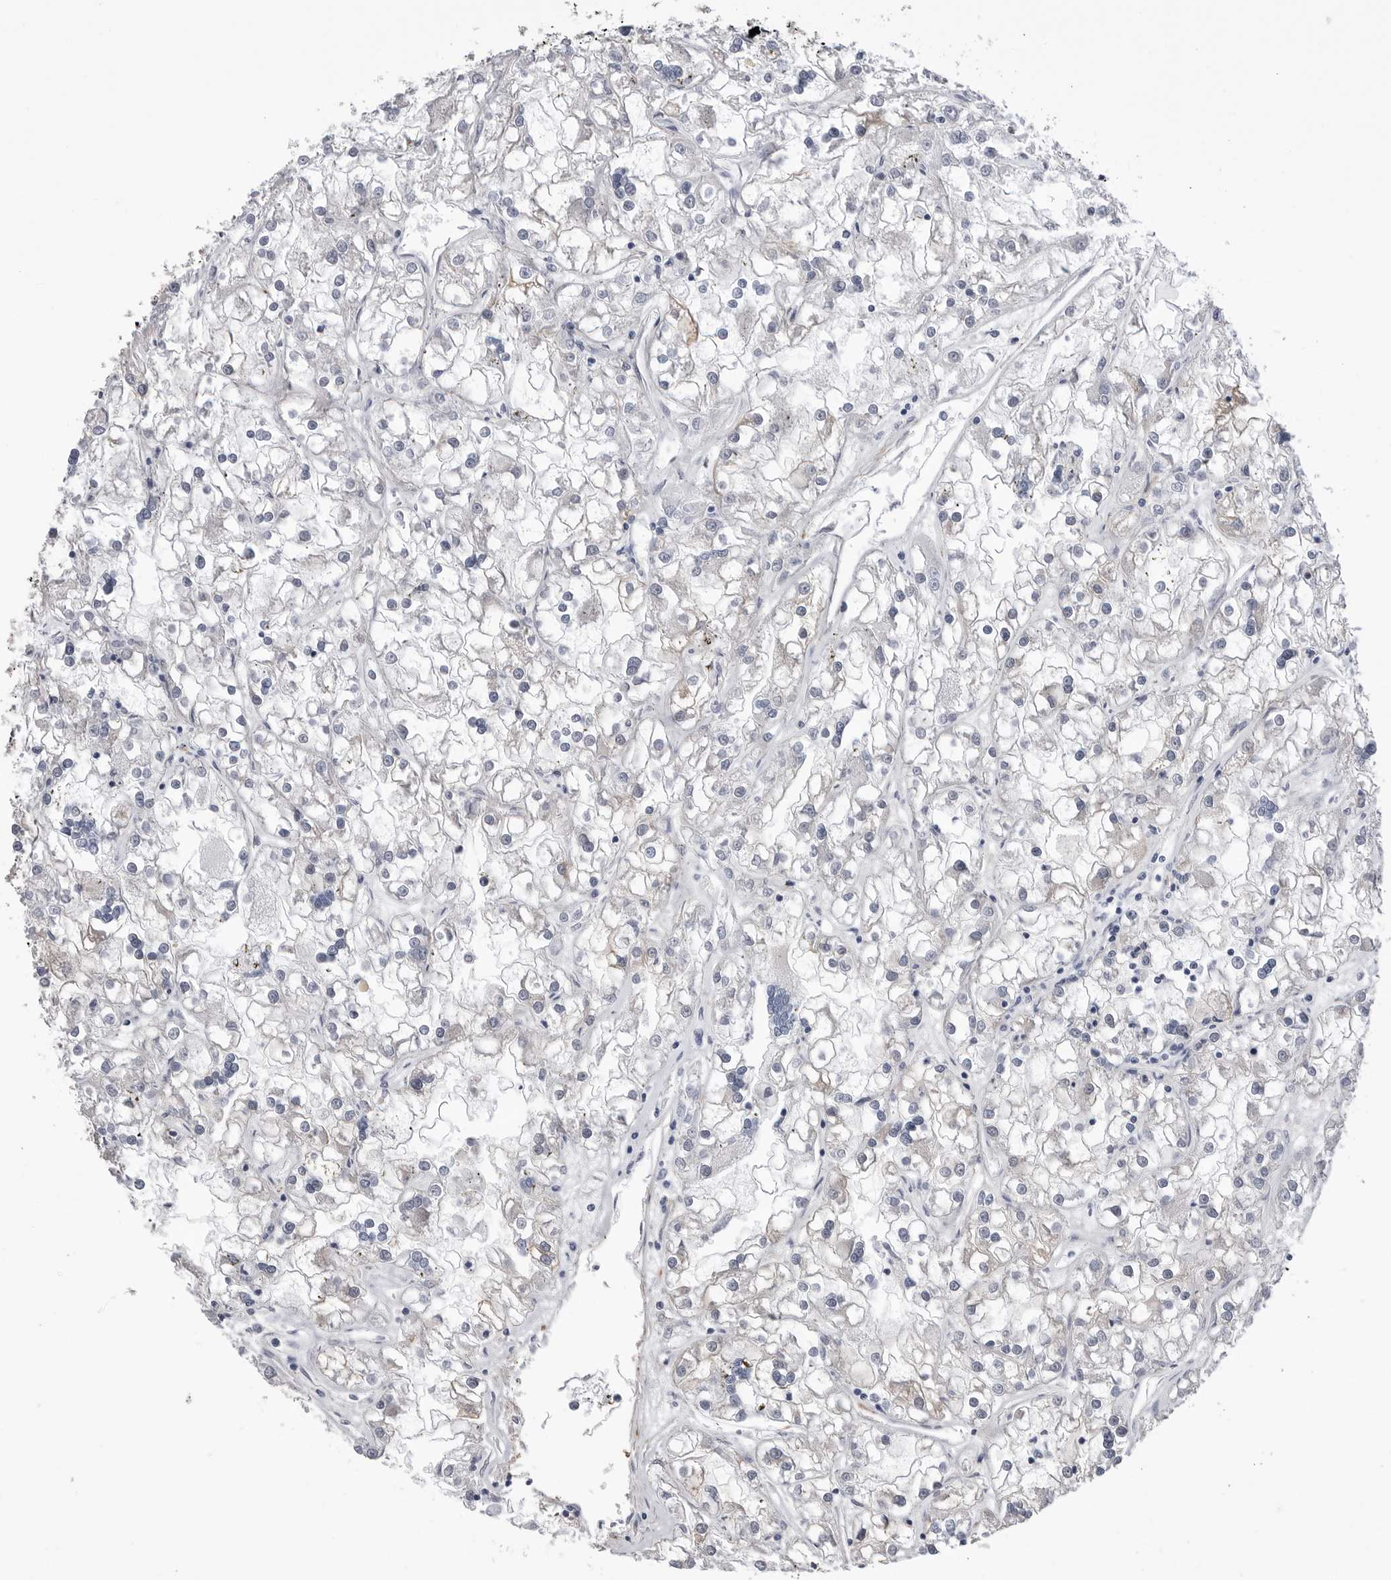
{"staining": {"intensity": "negative", "quantity": "none", "location": "none"}, "tissue": "renal cancer", "cell_type": "Tumor cells", "image_type": "cancer", "snomed": [{"axis": "morphology", "description": "Adenocarcinoma, NOS"}, {"axis": "topography", "description": "Kidney"}], "caption": "This micrograph is of renal adenocarcinoma stained with immunohistochemistry to label a protein in brown with the nuclei are counter-stained blue. There is no expression in tumor cells.", "gene": "AKAP12", "patient": {"sex": "female", "age": 52}}